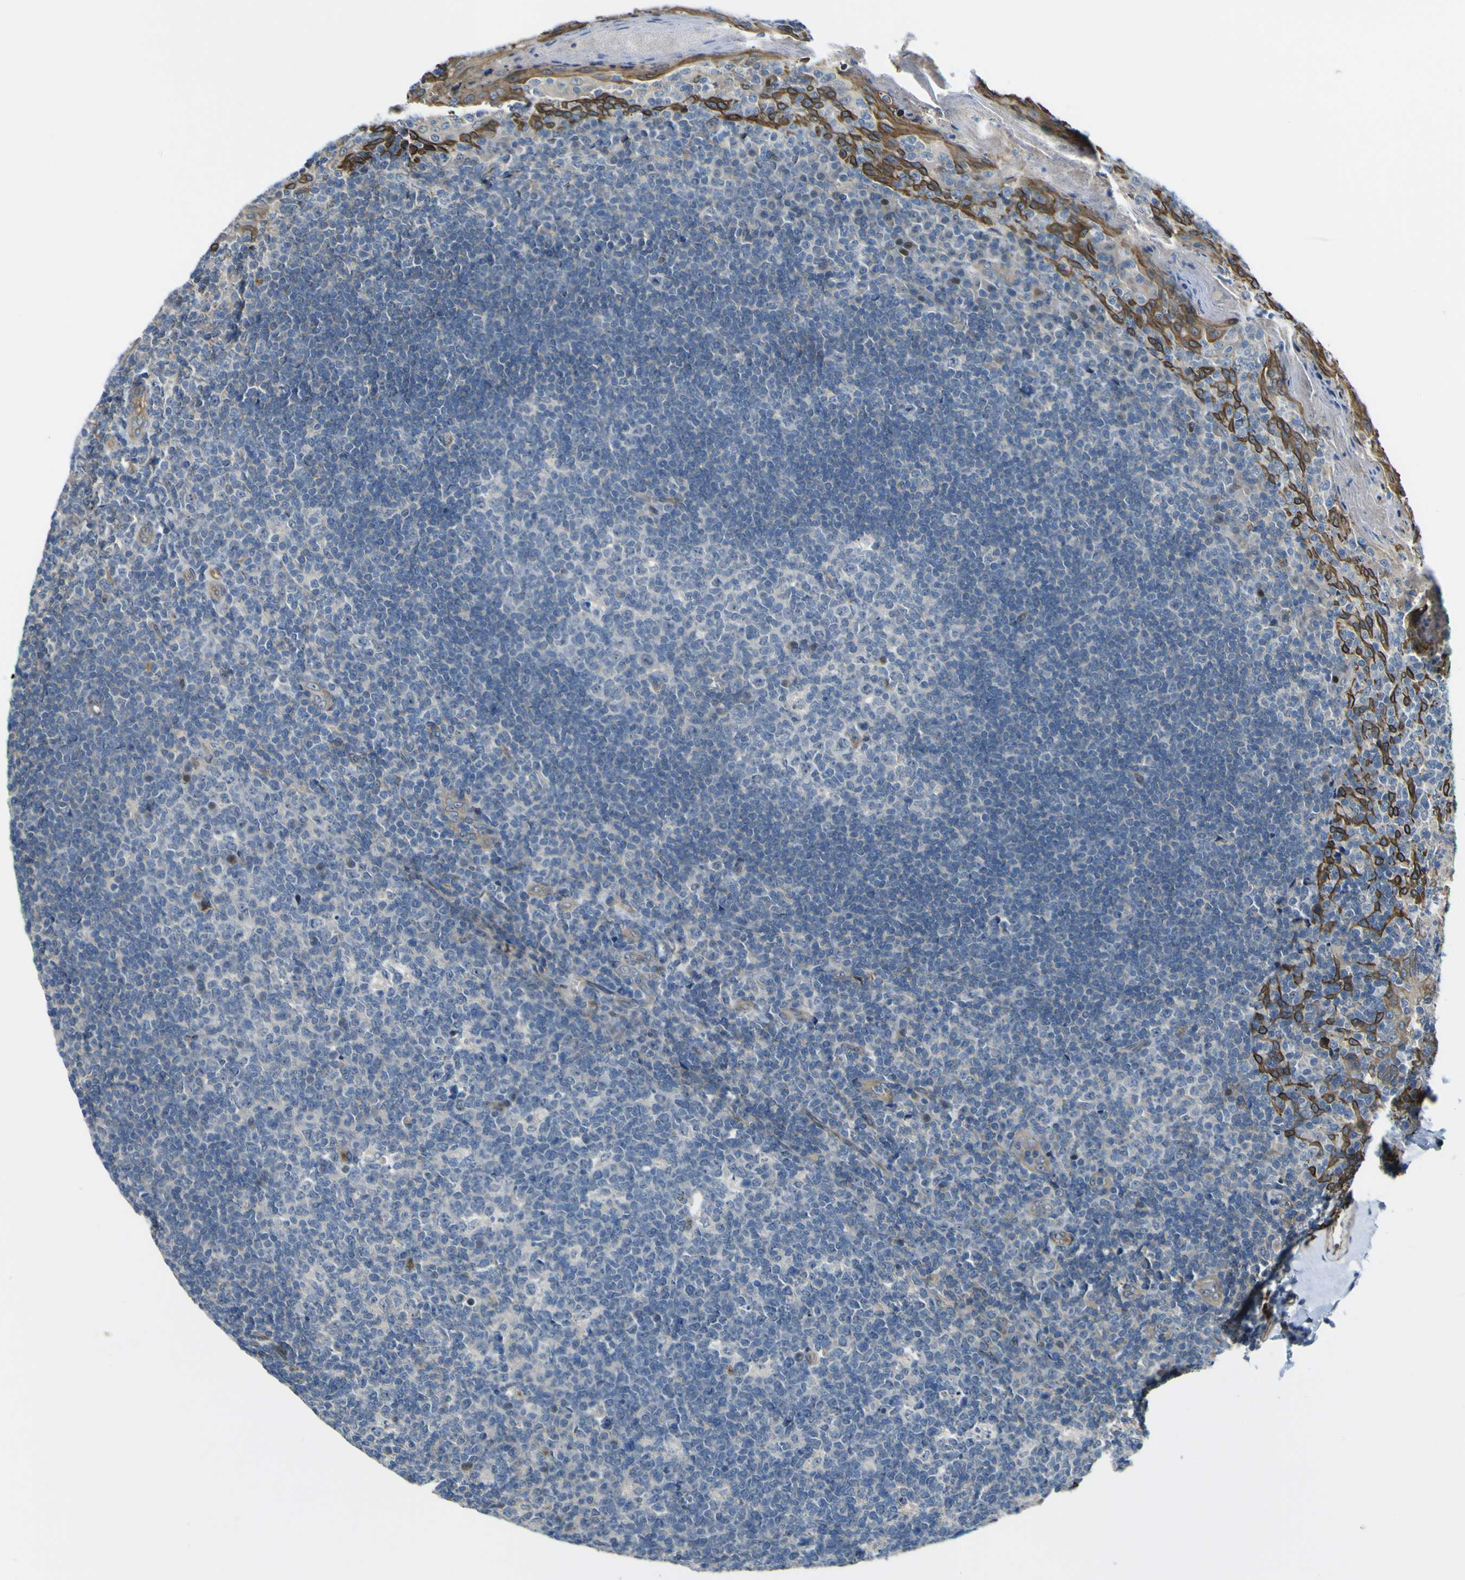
{"staining": {"intensity": "weak", "quantity": "<25%", "location": "nuclear"}, "tissue": "tonsil", "cell_type": "Germinal center cells", "image_type": "normal", "snomed": [{"axis": "morphology", "description": "Normal tissue, NOS"}, {"axis": "topography", "description": "Tonsil"}], "caption": "Immunohistochemistry histopathology image of benign tonsil: human tonsil stained with DAB (3,3'-diaminobenzidine) reveals no significant protein positivity in germinal center cells.", "gene": "KDM7A", "patient": {"sex": "male", "age": 17}}